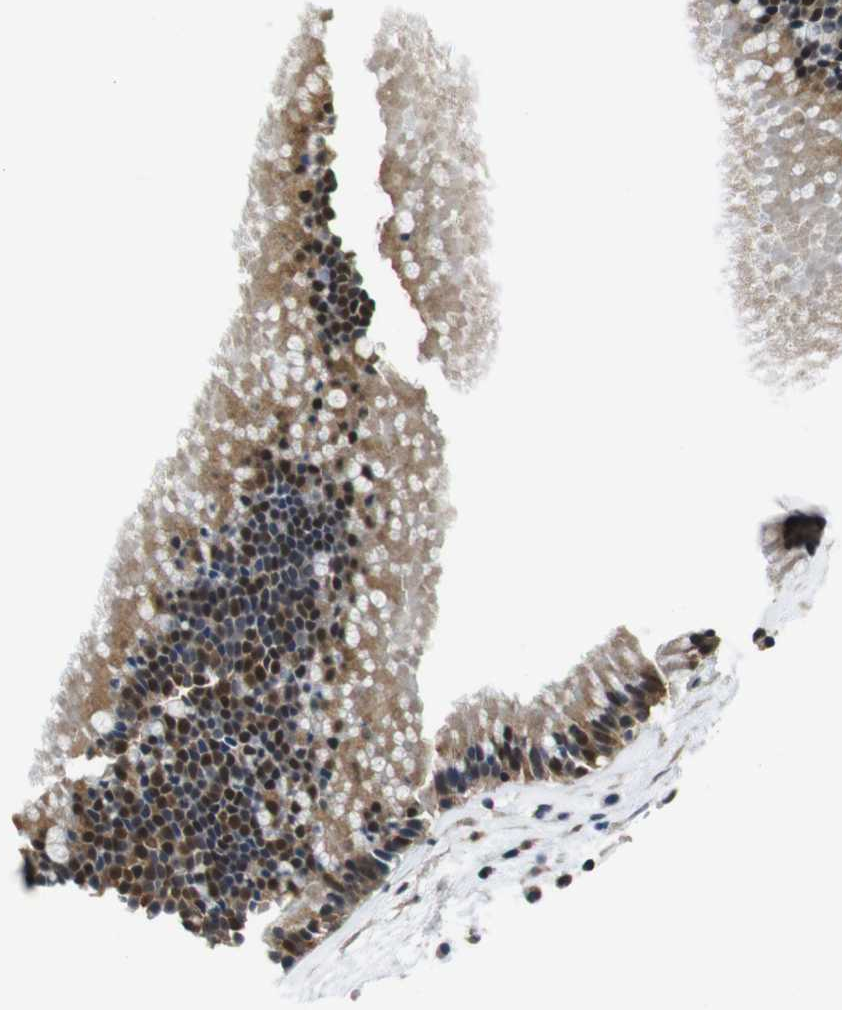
{"staining": {"intensity": "moderate", "quantity": ">75%", "location": "cytoplasmic/membranous,nuclear"}, "tissue": "nasopharynx", "cell_type": "Respiratory epithelial cells", "image_type": "normal", "snomed": [{"axis": "morphology", "description": "Normal tissue, NOS"}, {"axis": "morphology", "description": "Inflammation, NOS"}, {"axis": "topography", "description": "Nasopharynx"}], "caption": "Immunohistochemistry (IHC) (DAB (3,3'-diaminobenzidine)) staining of normal nasopharynx reveals moderate cytoplasmic/membranous,nuclear protein staining in about >75% of respiratory epithelial cells.", "gene": "UBXN1", "patient": {"sex": "male", "age": 48}}